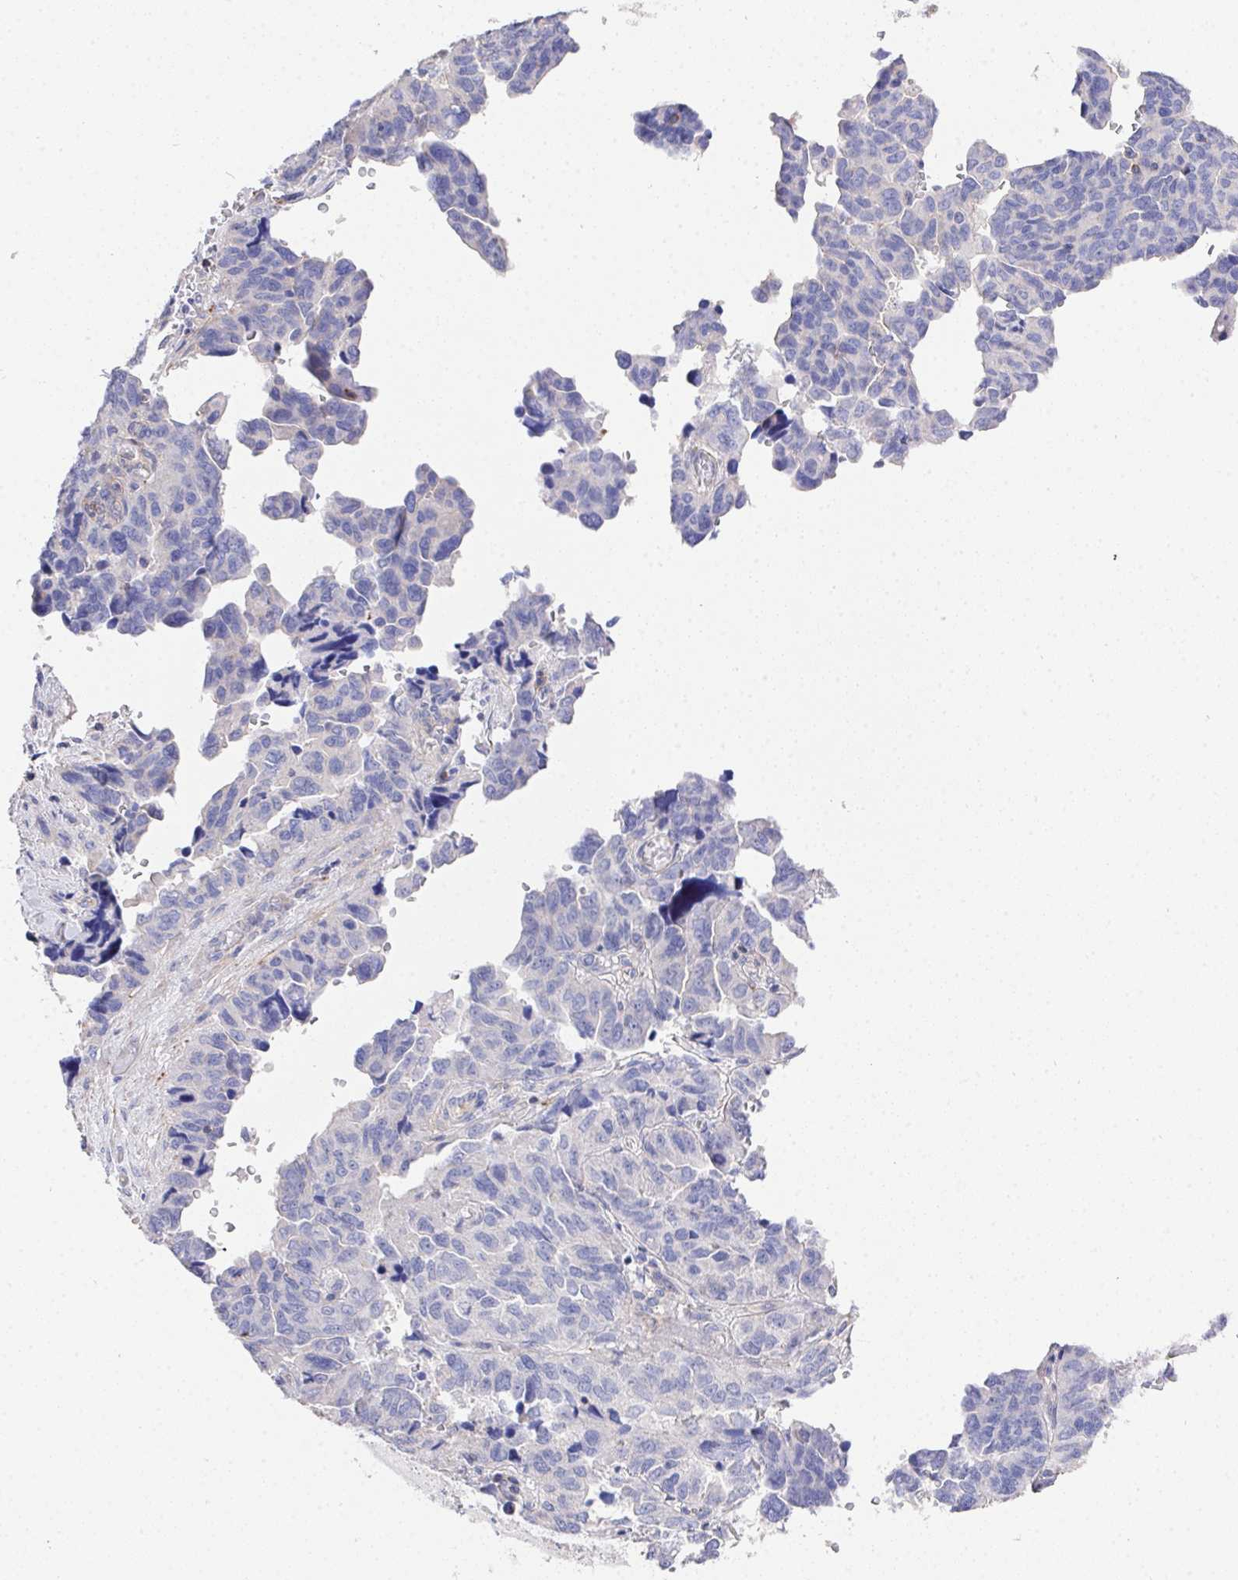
{"staining": {"intensity": "negative", "quantity": "none", "location": "none"}, "tissue": "ovarian cancer", "cell_type": "Tumor cells", "image_type": "cancer", "snomed": [{"axis": "morphology", "description": "Cystadenocarcinoma, serous, NOS"}, {"axis": "topography", "description": "Ovary"}], "caption": "Tumor cells are negative for protein expression in human ovarian cancer.", "gene": "PRG3", "patient": {"sex": "female", "age": 64}}